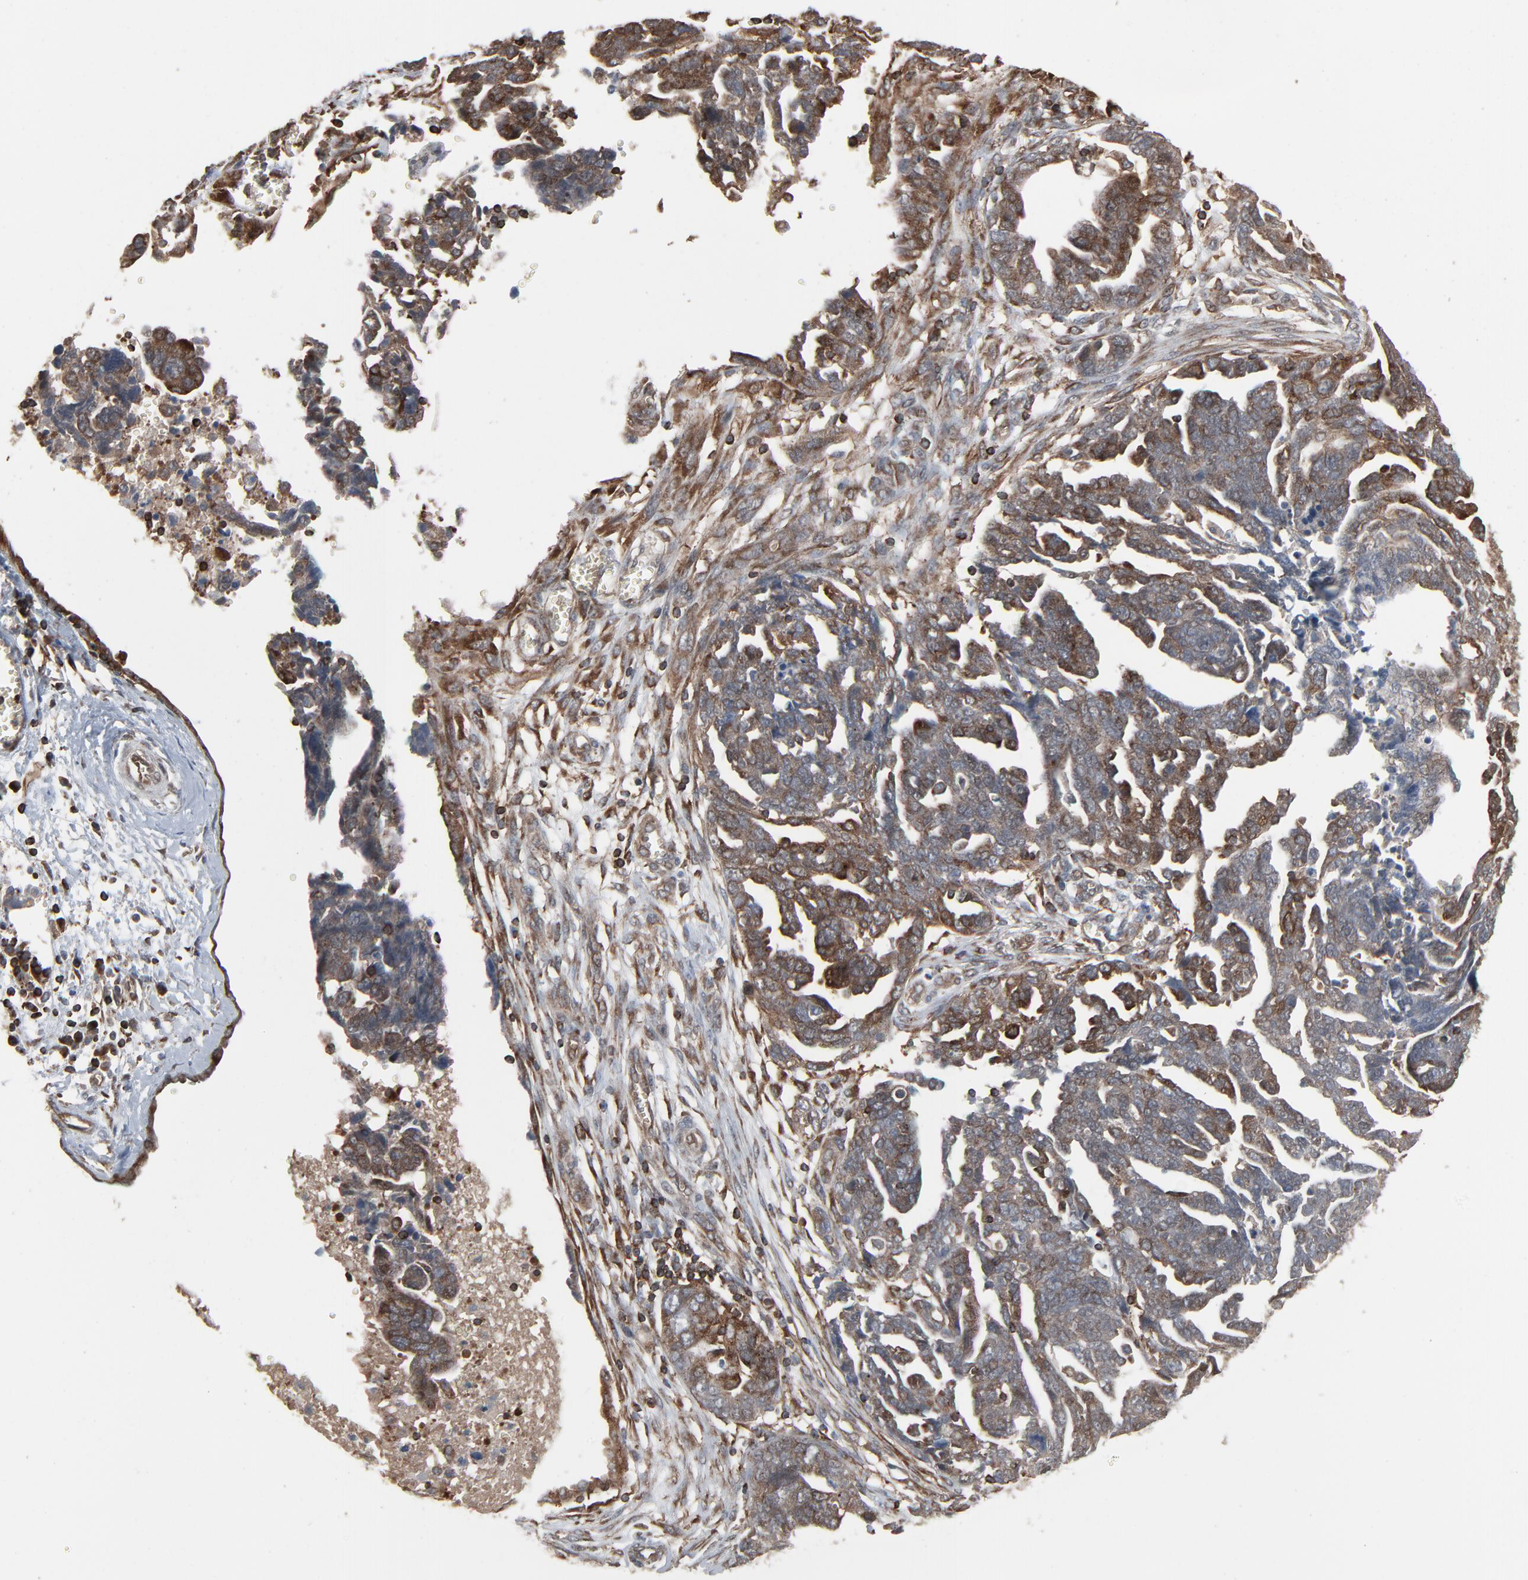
{"staining": {"intensity": "moderate", "quantity": "25%-75%", "location": "cytoplasmic/membranous"}, "tissue": "ovarian cancer", "cell_type": "Tumor cells", "image_type": "cancer", "snomed": [{"axis": "morphology", "description": "Normal tissue, NOS"}, {"axis": "morphology", "description": "Cystadenocarcinoma, serous, NOS"}, {"axis": "topography", "description": "Fallopian tube"}, {"axis": "topography", "description": "Ovary"}], "caption": "The immunohistochemical stain highlights moderate cytoplasmic/membranous positivity in tumor cells of ovarian cancer tissue.", "gene": "OPTN", "patient": {"sex": "female", "age": 56}}